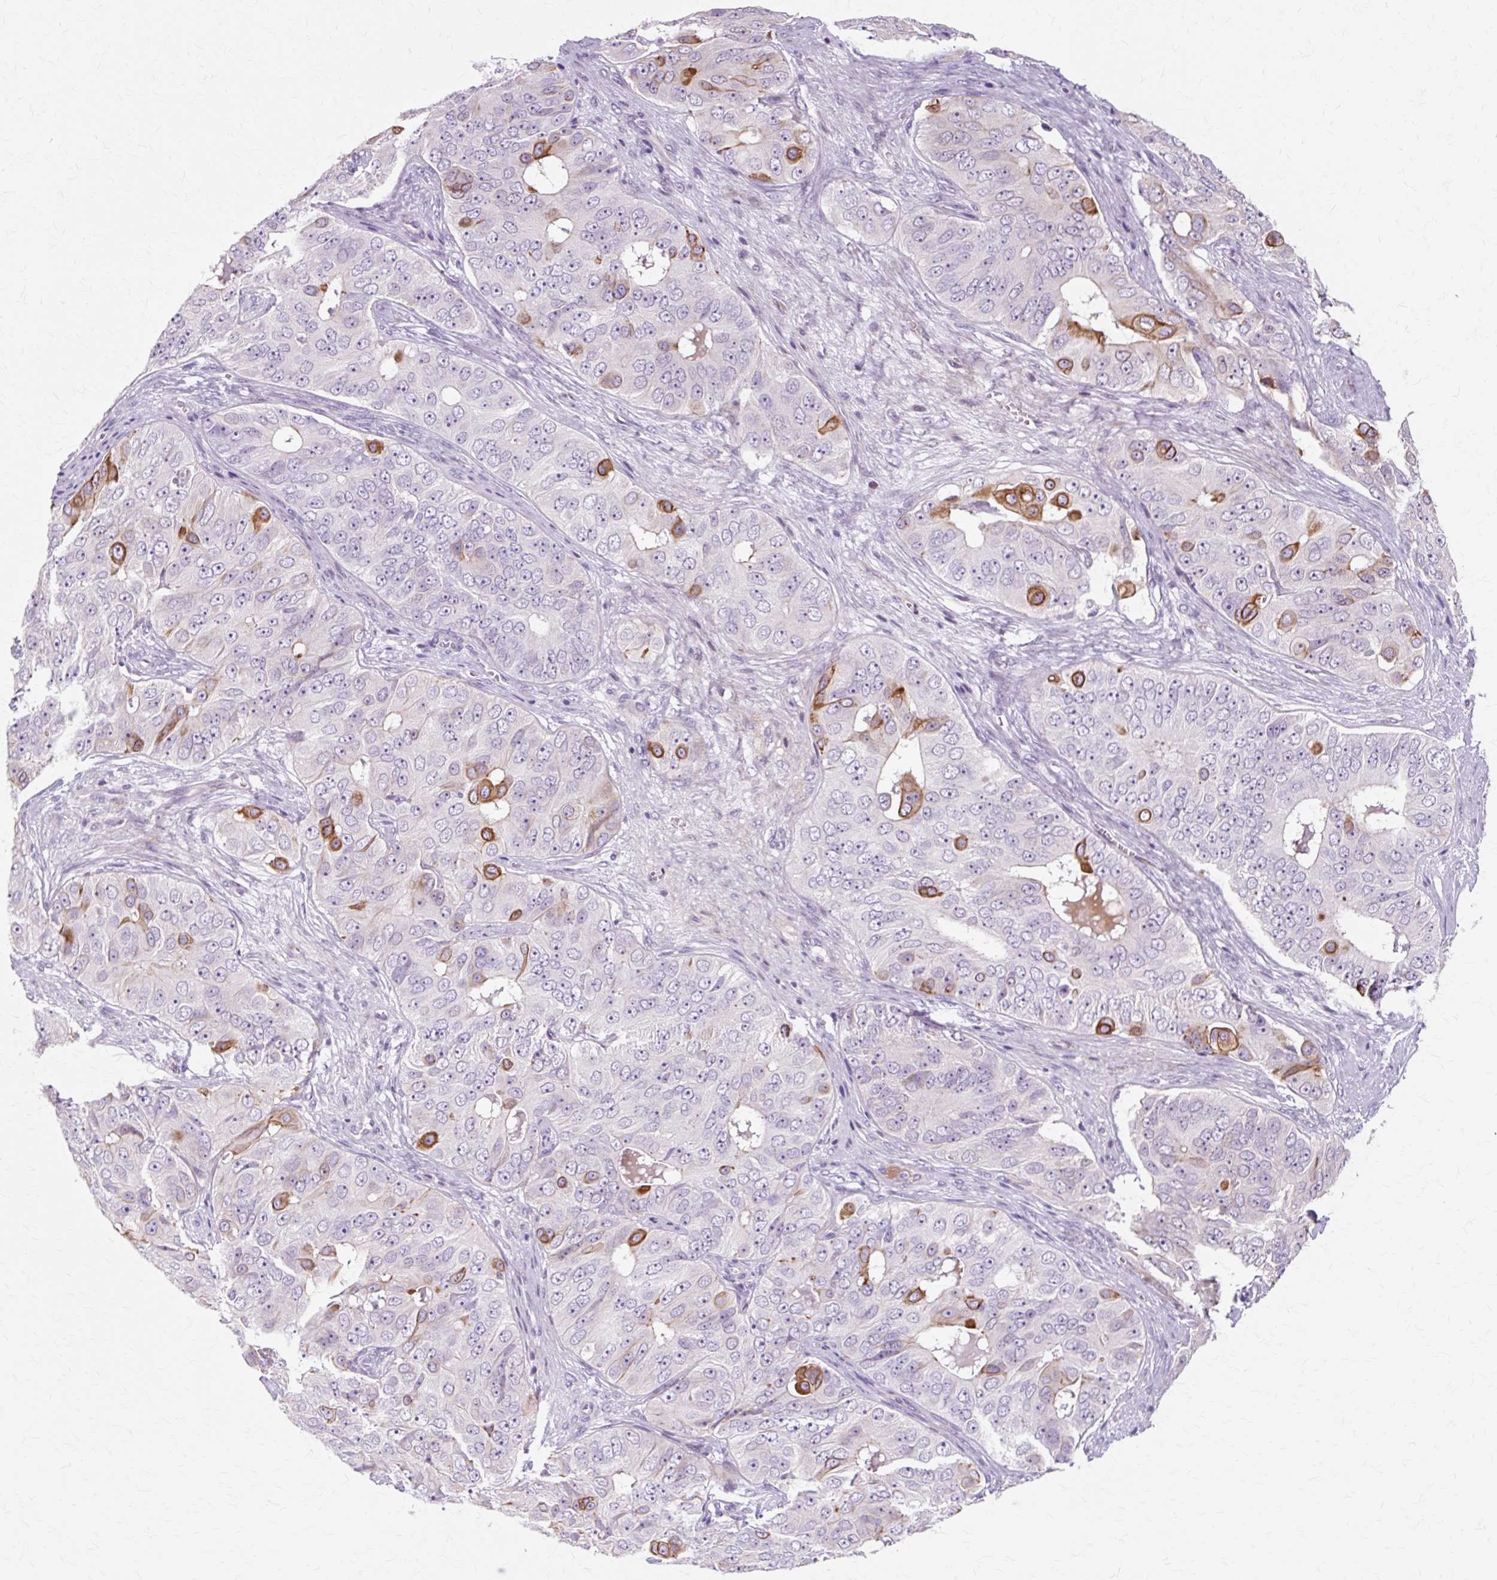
{"staining": {"intensity": "strong", "quantity": "<25%", "location": "cytoplasmic/membranous"}, "tissue": "ovarian cancer", "cell_type": "Tumor cells", "image_type": "cancer", "snomed": [{"axis": "morphology", "description": "Carcinoma, endometroid"}, {"axis": "topography", "description": "Ovary"}], "caption": "Tumor cells show strong cytoplasmic/membranous expression in about <25% of cells in ovarian cancer (endometroid carcinoma). The staining was performed using DAB (3,3'-diaminobenzidine) to visualize the protein expression in brown, while the nuclei were stained in blue with hematoxylin (Magnification: 20x).", "gene": "IRX2", "patient": {"sex": "female", "age": 51}}